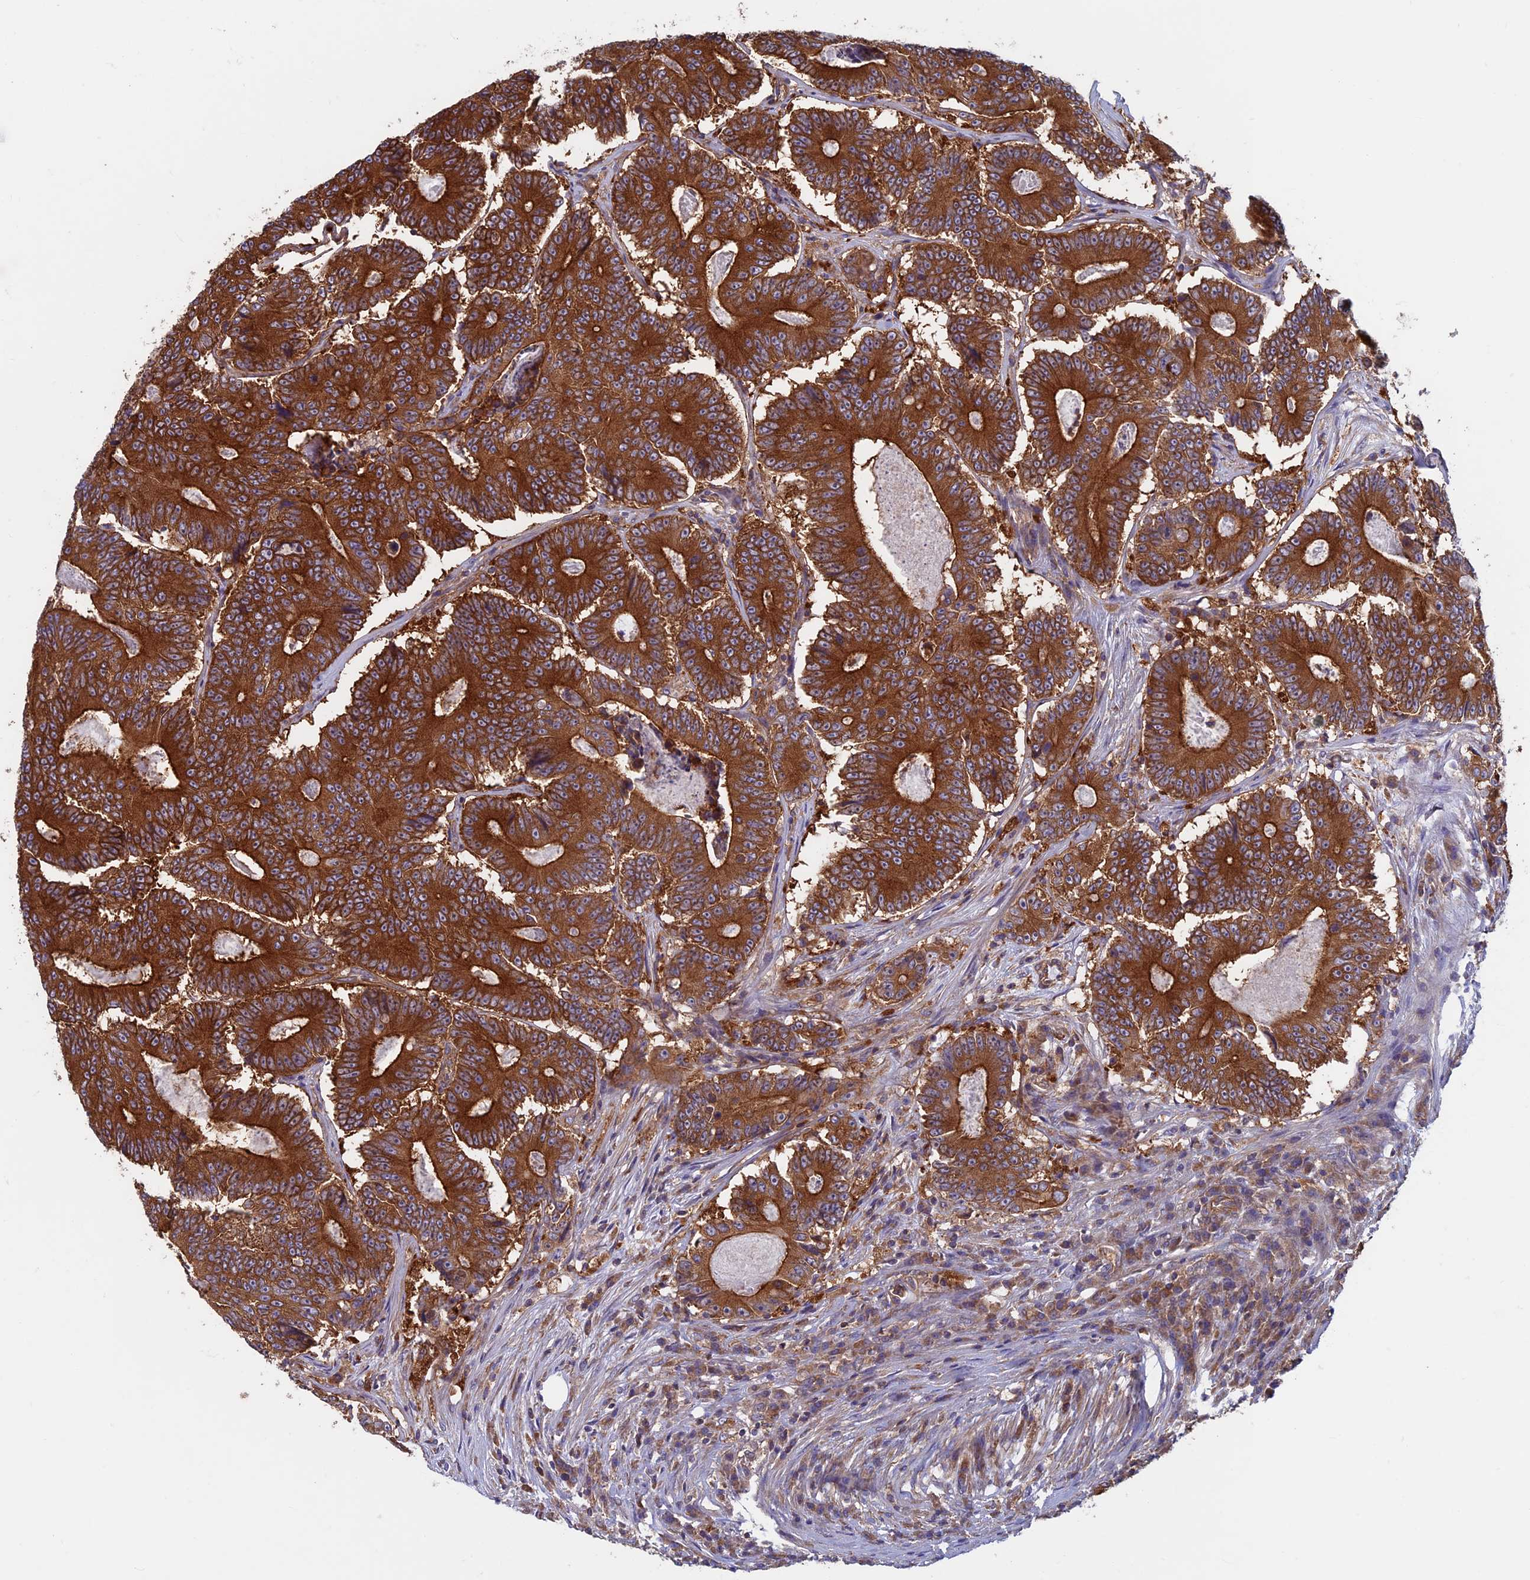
{"staining": {"intensity": "strong", "quantity": ">75%", "location": "cytoplasmic/membranous"}, "tissue": "colorectal cancer", "cell_type": "Tumor cells", "image_type": "cancer", "snomed": [{"axis": "morphology", "description": "Adenocarcinoma, NOS"}, {"axis": "topography", "description": "Colon"}], "caption": "Immunohistochemistry (IHC) (DAB) staining of colorectal cancer (adenocarcinoma) exhibits strong cytoplasmic/membranous protein expression in about >75% of tumor cells. (IHC, brightfield microscopy, high magnification).", "gene": "DNM1L", "patient": {"sex": "male", "age": 83}}